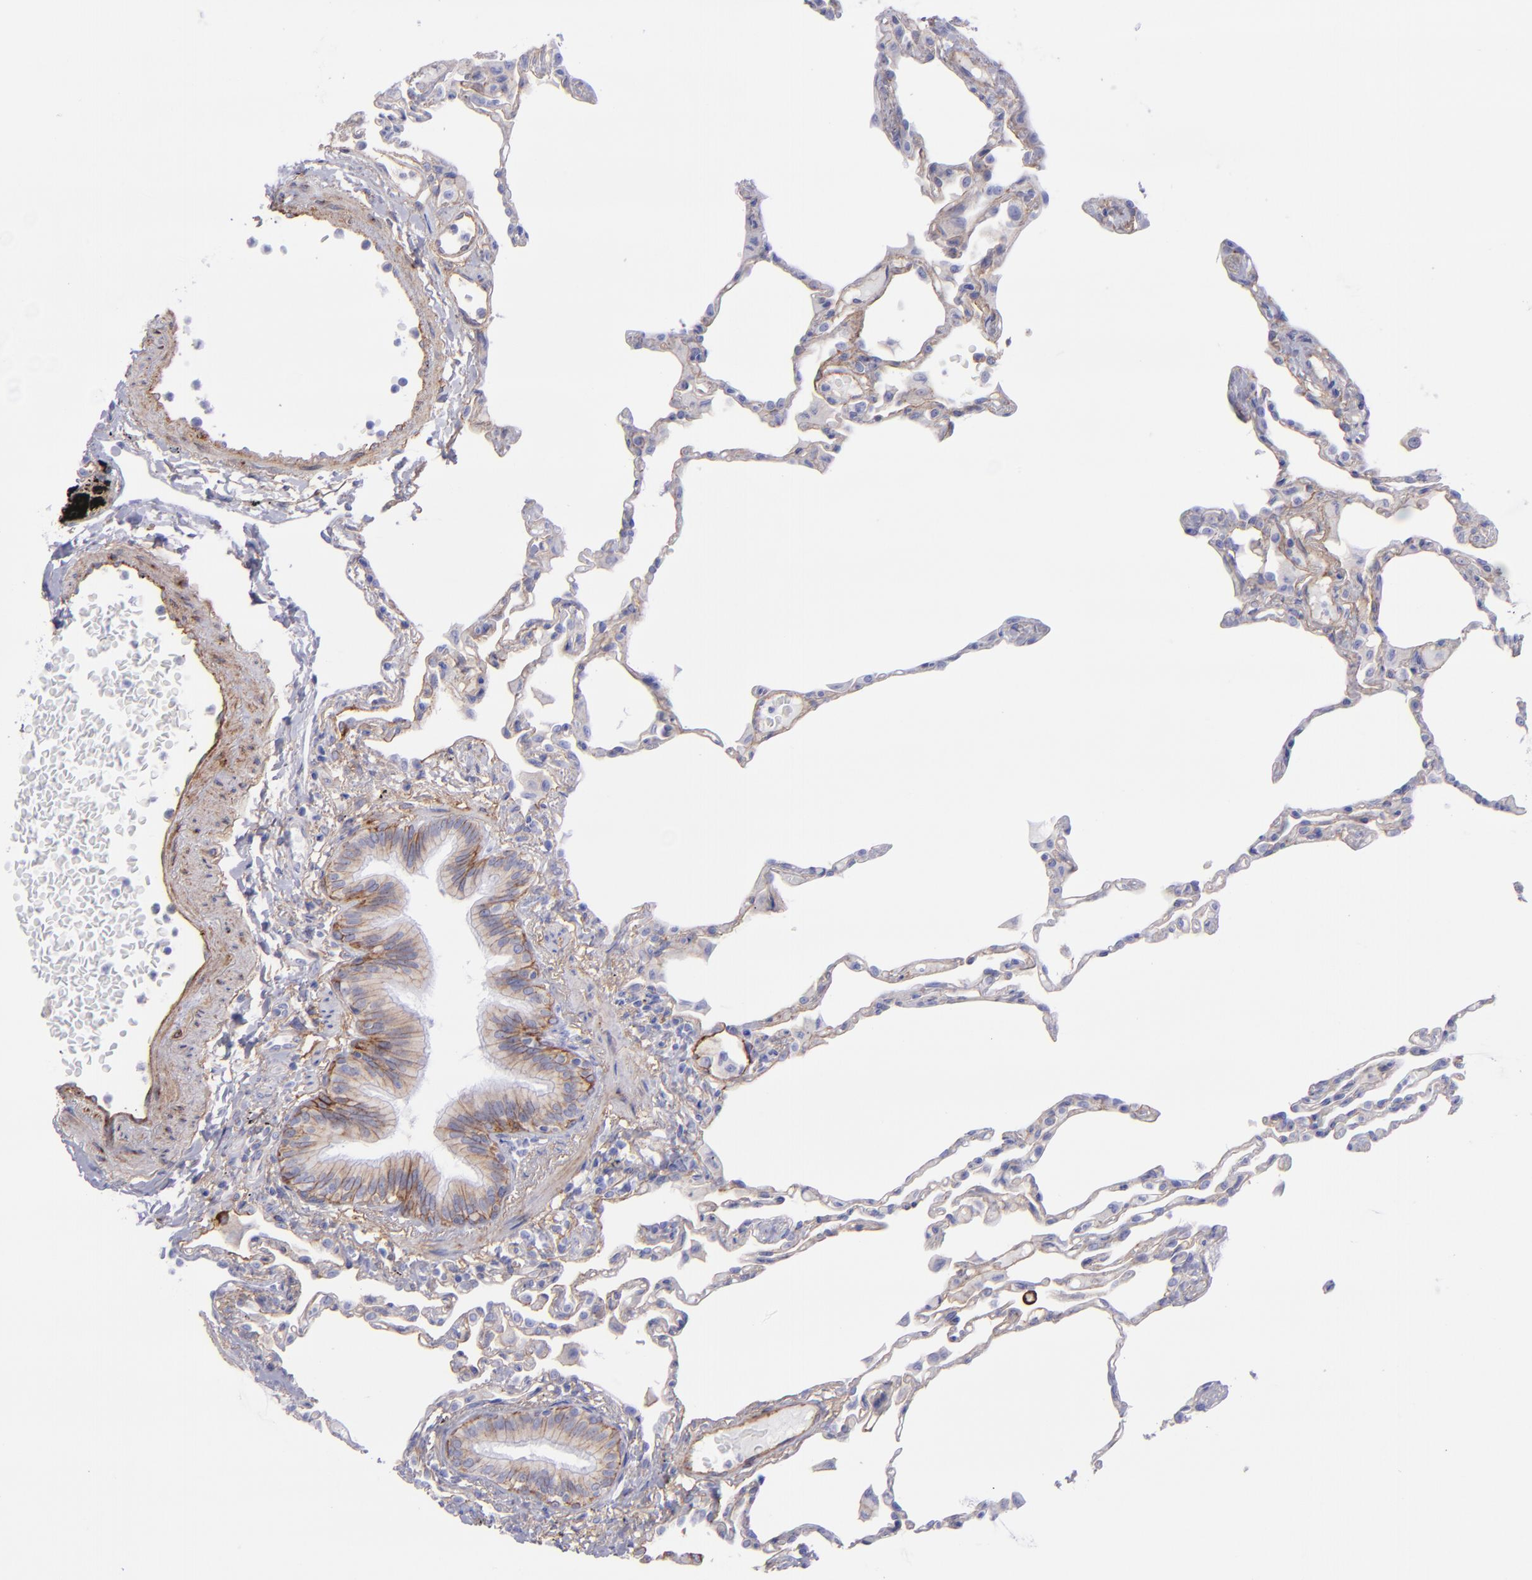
{"staining": {"intensity": "weak", "quantity": "<25%", "location": "cytoplasmic/membranous"}, "tissue": "lung", "cell_type": "Alveolar cells", "image_type": "normal", "snomed": [{"axis": "morphology", "description": "Normal tissue, NOS"}, {"axis": "topography", "description": "Lung"}], "caption": "Immunohistochemistry (IHC) of normal human lung reveals no staining in alveolar cells. (DAB (3,3'-diaminobenzidine) IHC visualized using brightfield microscopy, high magnification).", "gene": "ITGAV", "patient": {"sex": "female", "age": 49}}